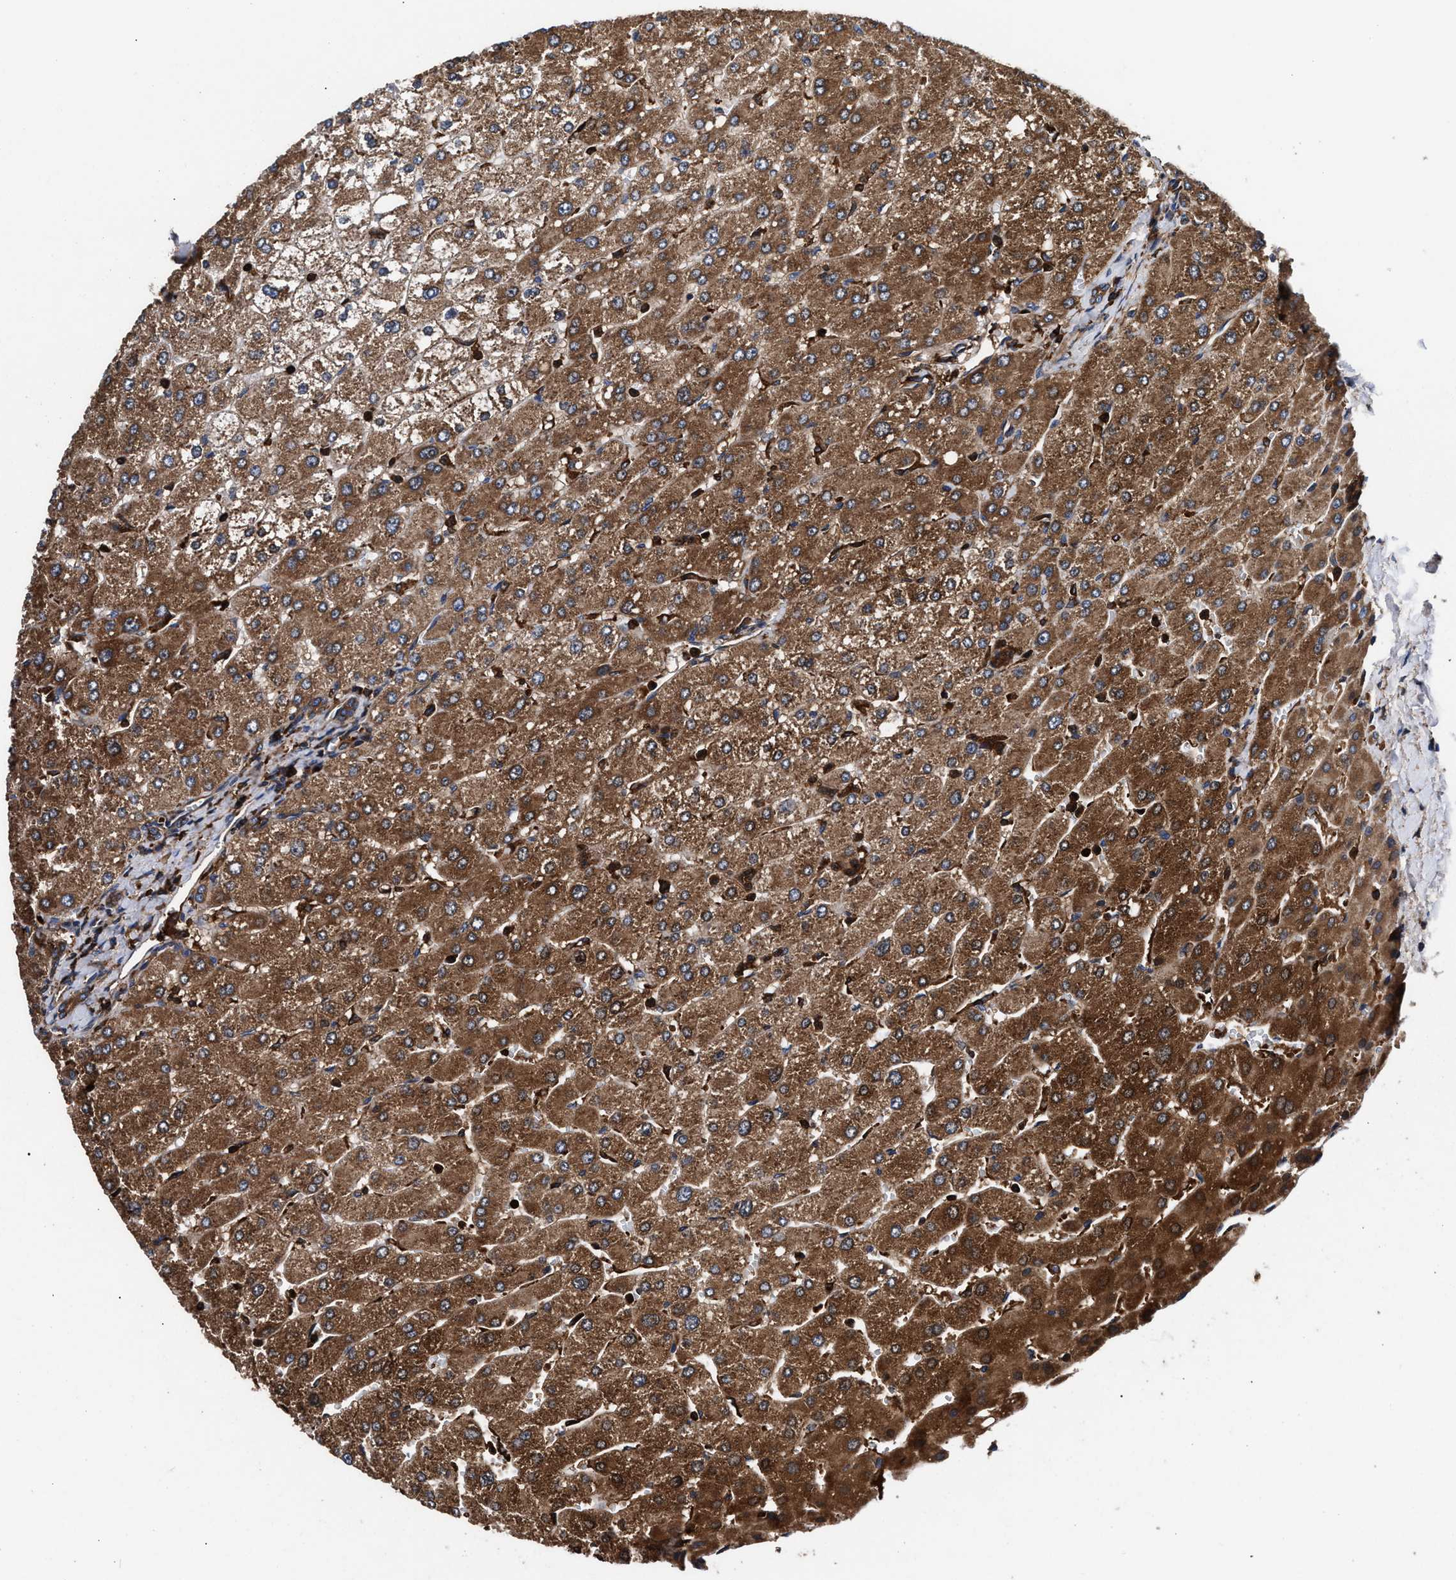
{"staining": {"intensity": "moderate", "quantity": ">75%", "location": "cytoplasmic/membranous"}, "tissue": "liver", "cell_type": "Cholangiocytes", "image_type": "normal", "snomed": [{"axis": "morphology", "description": "Normal tissue, NOS"}, {"axis": "topography", "description": "Liver"}], "caption": "Brown immunohistochemical staining in unremarkable liver displays moderate cytoplasmic/membranous expression in approximately >75% of cholangiocytes.", "gene": "ENSG00000286112", "patient": {"sex": "male", "age": 55}}